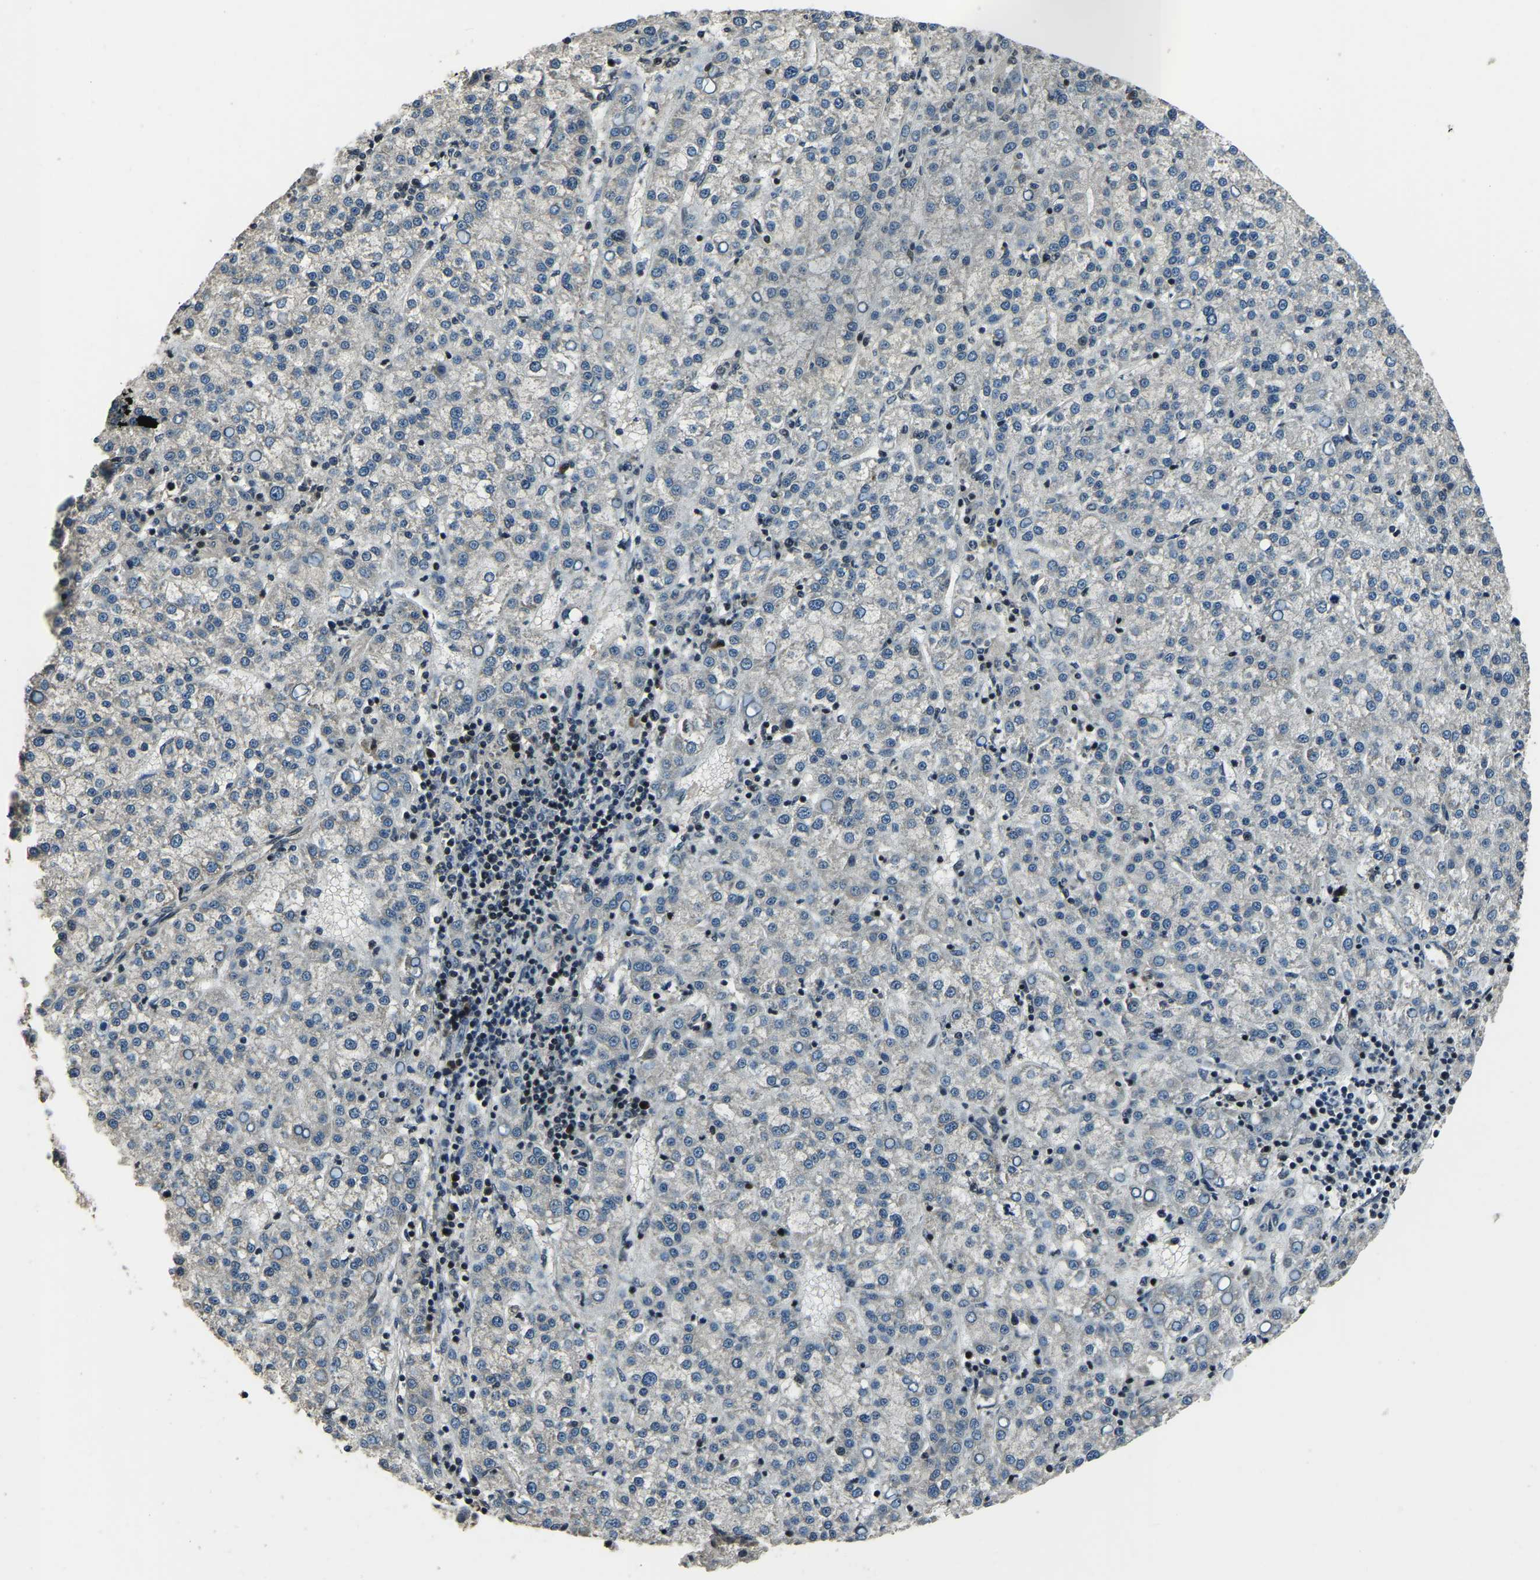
{"staining": {"intensity": "negative", "quantity": "none", "location": "none"}, "tissue": "liver cancer", "cell_type": "Tumor cells", "image_type": "cancer", "snomed": [{"axis": "morphology", "description": "Carcinoma, Hepatocellular, NOS"}, {"axis": "topography", "description": "Liver"}], "caption": "DAB (3,3'-diaminobenzidine) immunohistochemical staining of human hepatocellular carcinoma (liver) reveals no significant staining in tumor cells.", "gene": "ANKIB1", "patient": {"sex": "female", "age": 58}}